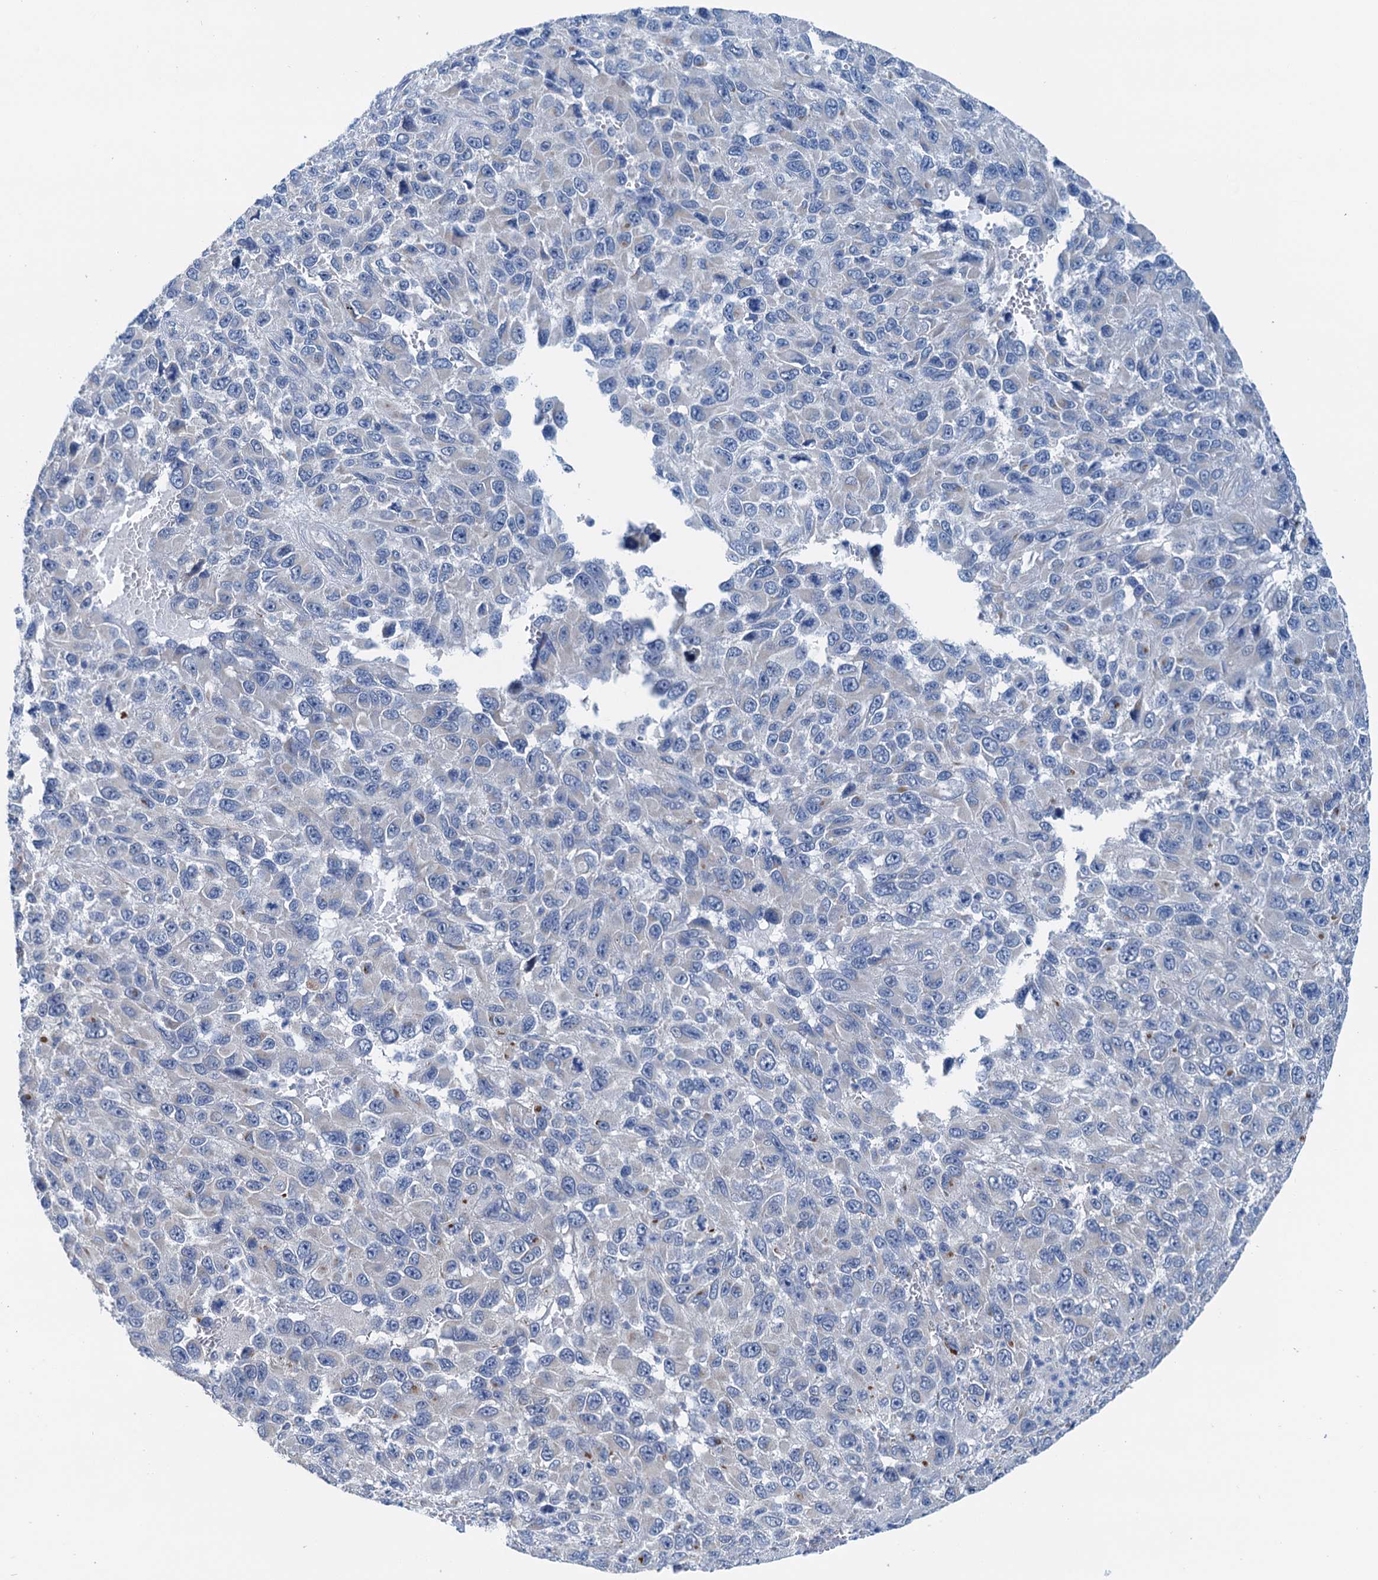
{"staining": {"intensity": "negative", "quantity": "none", "location": "none"}, "tissue": "melanoma", "cell_type": "Tumor cells", "image_type": "cancer", "snomed": [{"axis": "morphology", "description": "Normal tissue, NOS"}, {"axis": "morphology", "description": "Malignant melanoma, NOS"}, {"axis": "topography", "description": "Skin"}], "caption": "This micrograph is of melanoma stained with IHC to label a protein in brown with the nuclei are counter-stained blue. There is no expression in tumor cells.", "gene": "ELAC1", "patient": {"sex": "female", "age": 96}}